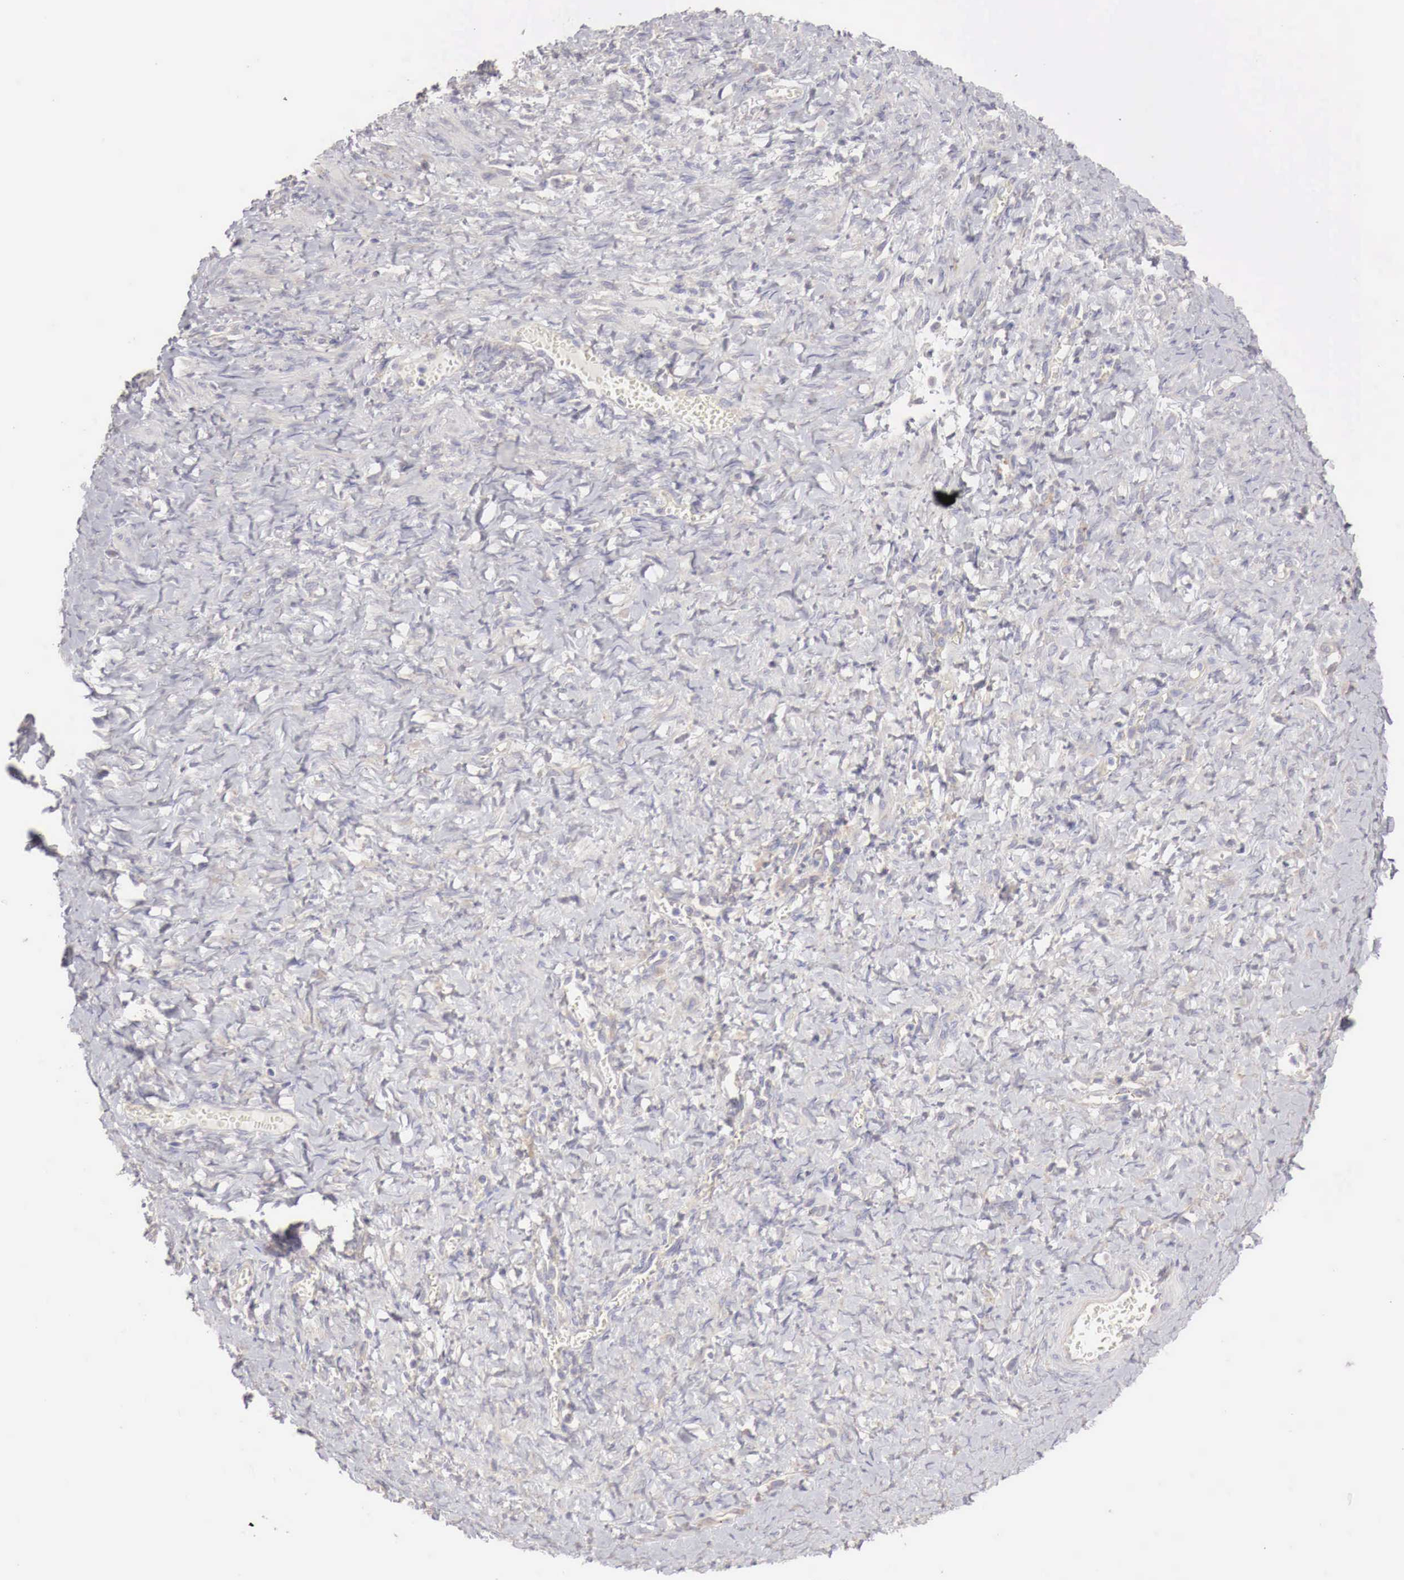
{"staining": {"intensity": "negative", "quantity": "none", "location": "none"}, "tissue": "smooth muscle", "cell_type": "Smooth muscle cells", "image_type": "normal", "snomed": [{"axis": "morphology", "description": "Normal tissue, NOS"}, {"axis": "topography", "description": "Uterus"}], "caption": "A high-resolution micrograph shows IHC staining of unremarkable smooth muscle, which exhibits no significant staining in smooth muscle cells. (Brightfield microscopy of DAB IHC at high magnification).", "gene": "NSDHL", "patient": {"sex": "female", "age": 56}}